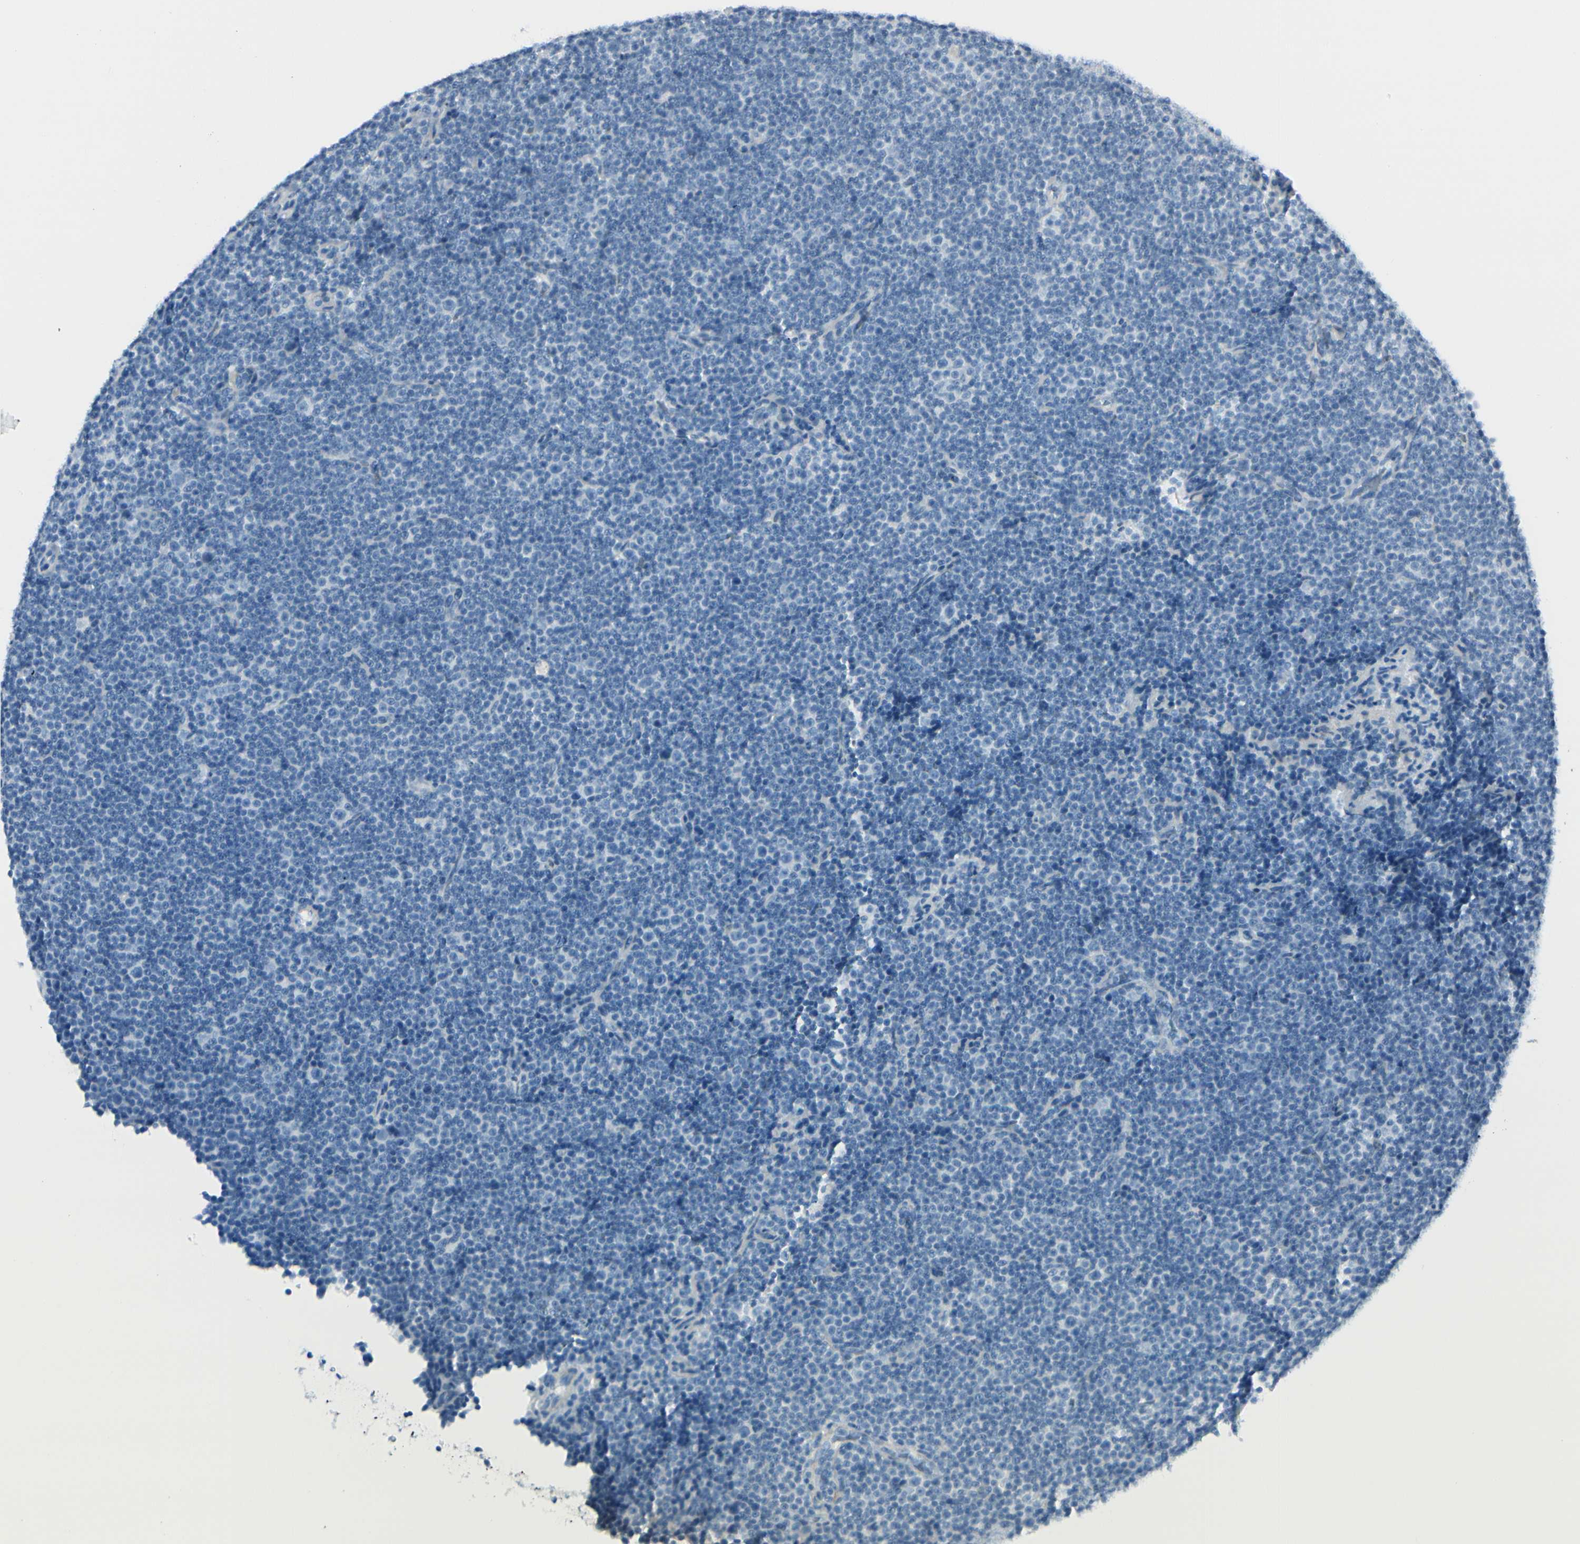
{"staining": {"intensity": "negative", "quantity": "none", "location": "none"}, "tissue": "lymphoma", "cell_type": "Tumor cells", "image_type": "cancer", "snomed": [{"axis": "morphology", "description": "Malignant lymphoma, non-Hodgkin's type, Low grade"}, {"axis": "topography", "description": "Lymph node"}], "caption": "Immunohistochemical staining of human lymphoma shows no significant positivity in tumor cells. (DAB (3,3'-diaminobenzidine) immunohistochemistry visualized using brightfield microscopy, high magnification).", "gene": "CDHR5", "patient": {"sex": "female", "age": 67}}